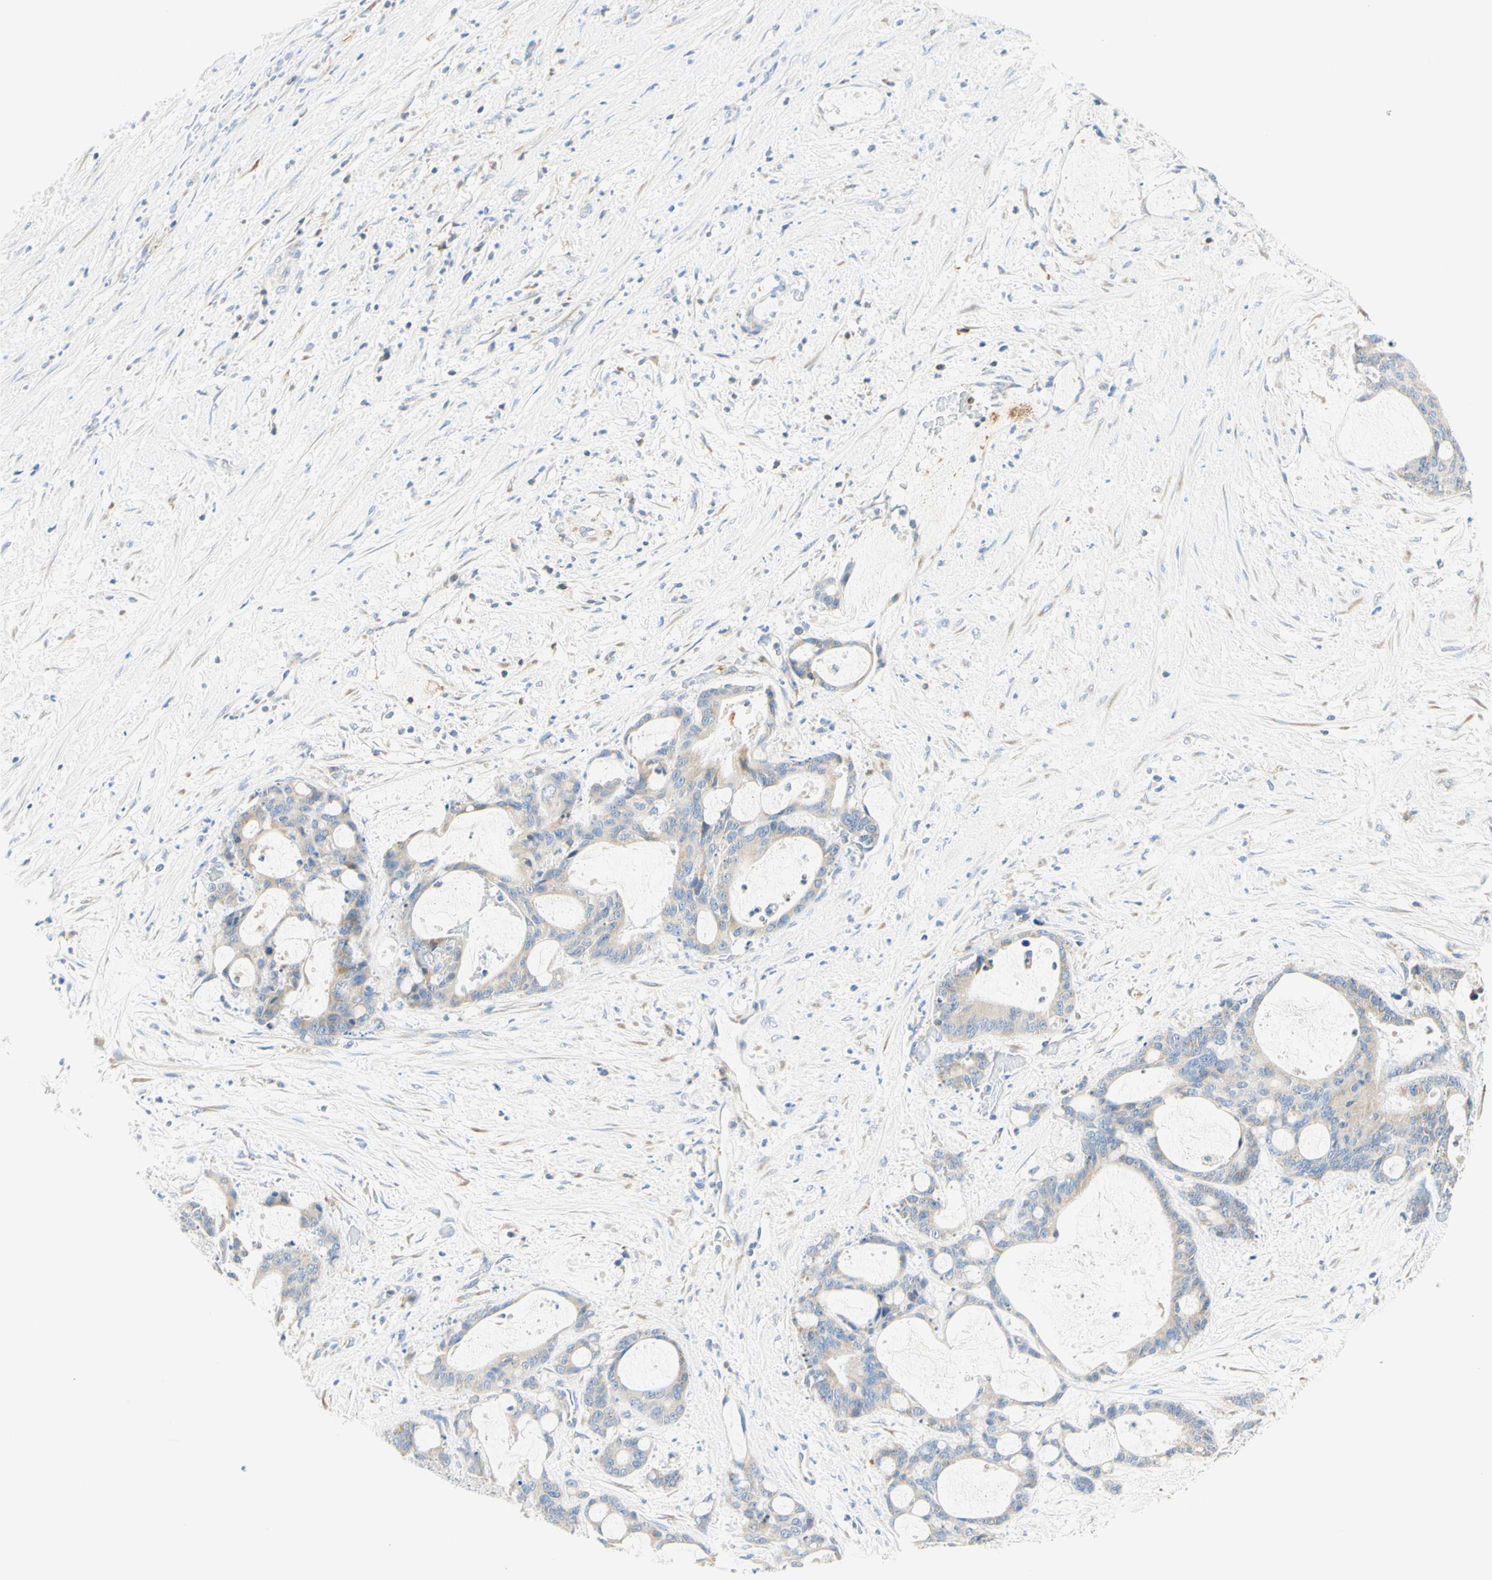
{"staining": {"intensity": "weak", "quantity": "25%-75%", "location": "cytoplasmic/membranous"}, "tissue": "liver cancer", "cell_type": "Tumor cells", "image_type": "cancer", "snomed": [{"axis": "morphology", "description": "Cholangiocarcinoma"}, {"axis": "topography", "description": "Liver"}], "caption": "Protein expression analysis of human liver cholangiocarcinoma reveals weak cytoplasmic/membranous expression in about 25%-75% of tumor cells.", "gene": "LAT", "patient": {"sex": "female", "age": 73}}